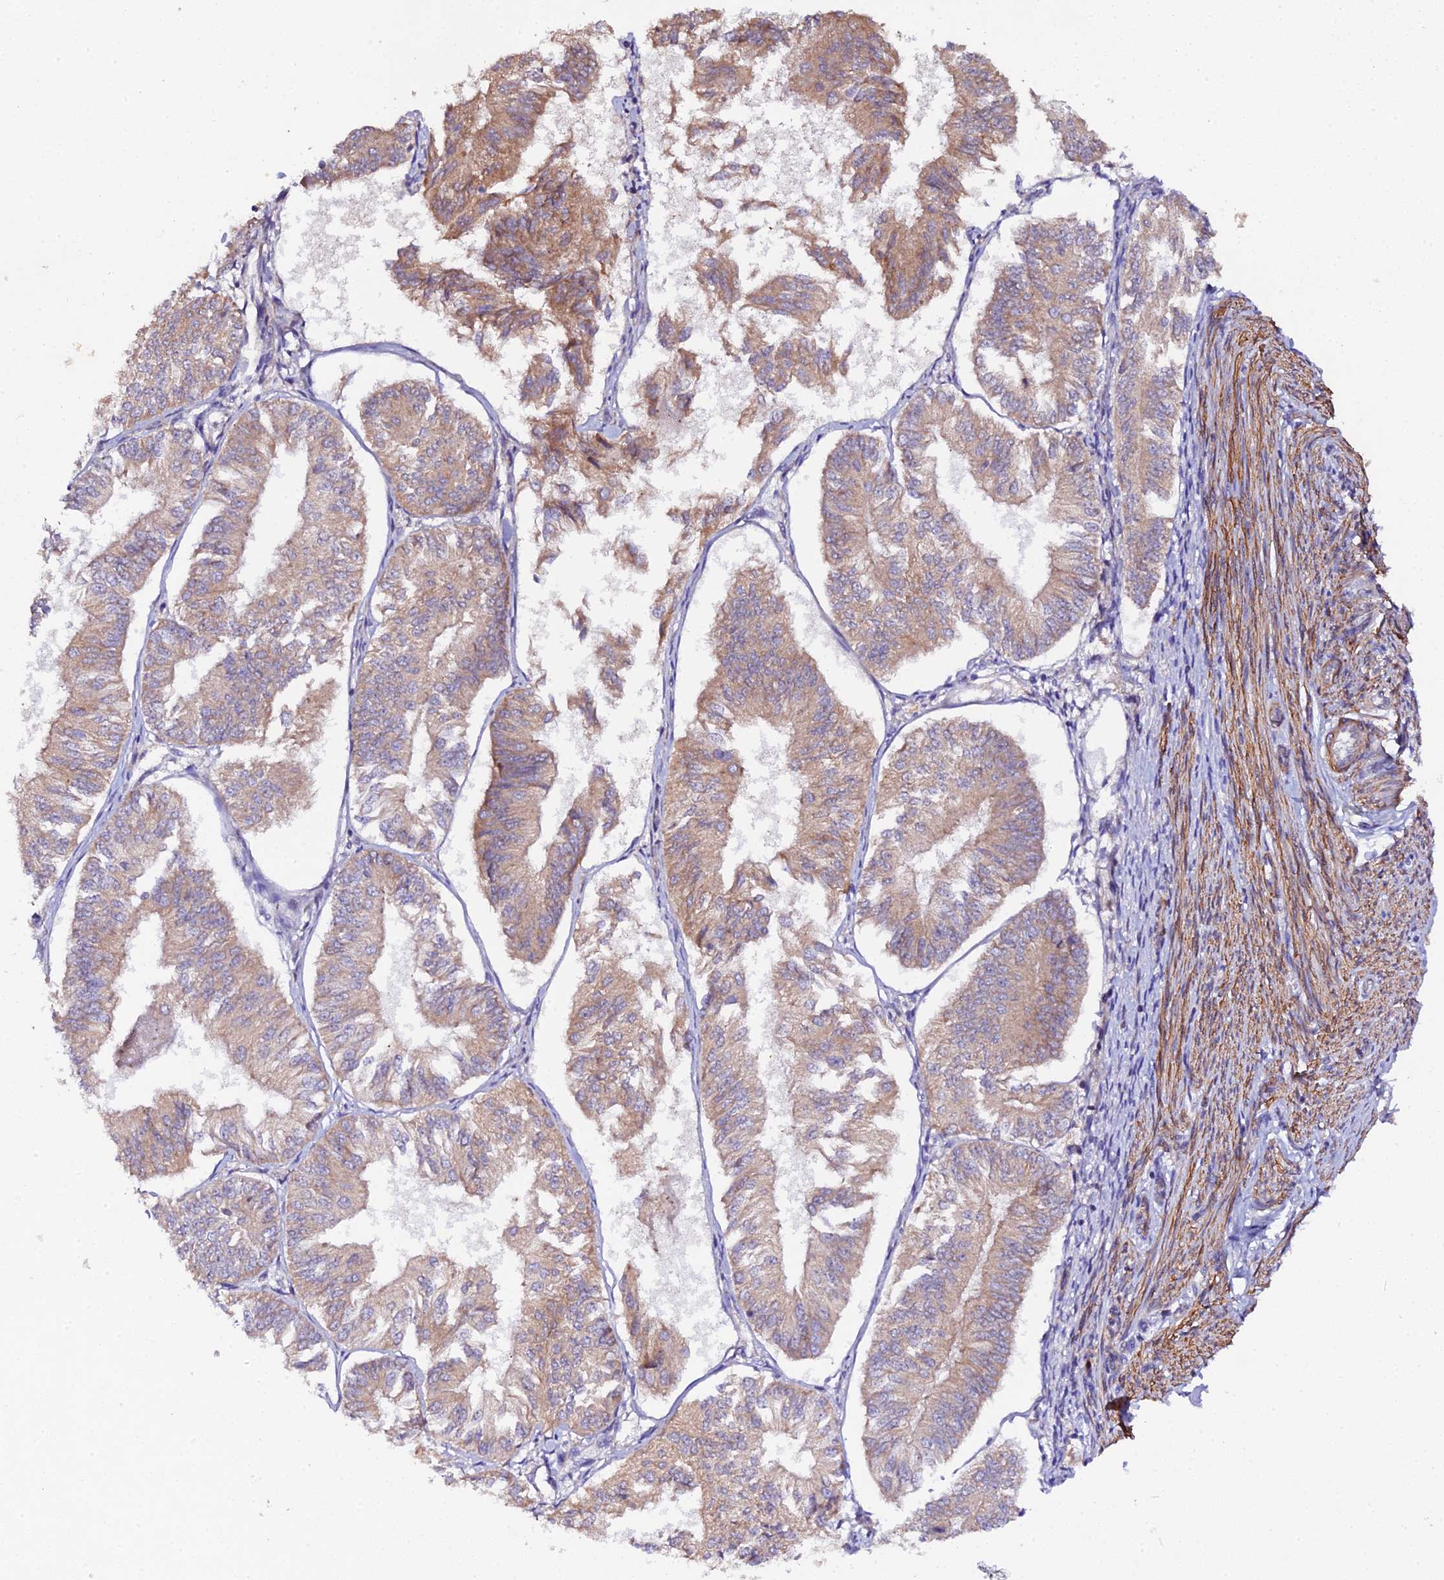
{"staining": {"intensity": "moderate", "quantity": ">75%", "location": "cytoplasmic/membranous"}, "tissue": "endometrial cancer", "cell_type": "Tumor cells", "image_type": "cancer", "snomed": [{"axis": "morphology", "description": "Adenocarcinoma, NOS"}, {"axis": "topography", "description": "Endometrium"}], "caption": "Endometrial cancer was stained to show a protein in brown. There is medium levels of moderate cytoplasmic/membranous positivity in approximately >75% of tumor cells.", "gene": "TRIM26", "patient": {"sex": "female", "age": 58}}